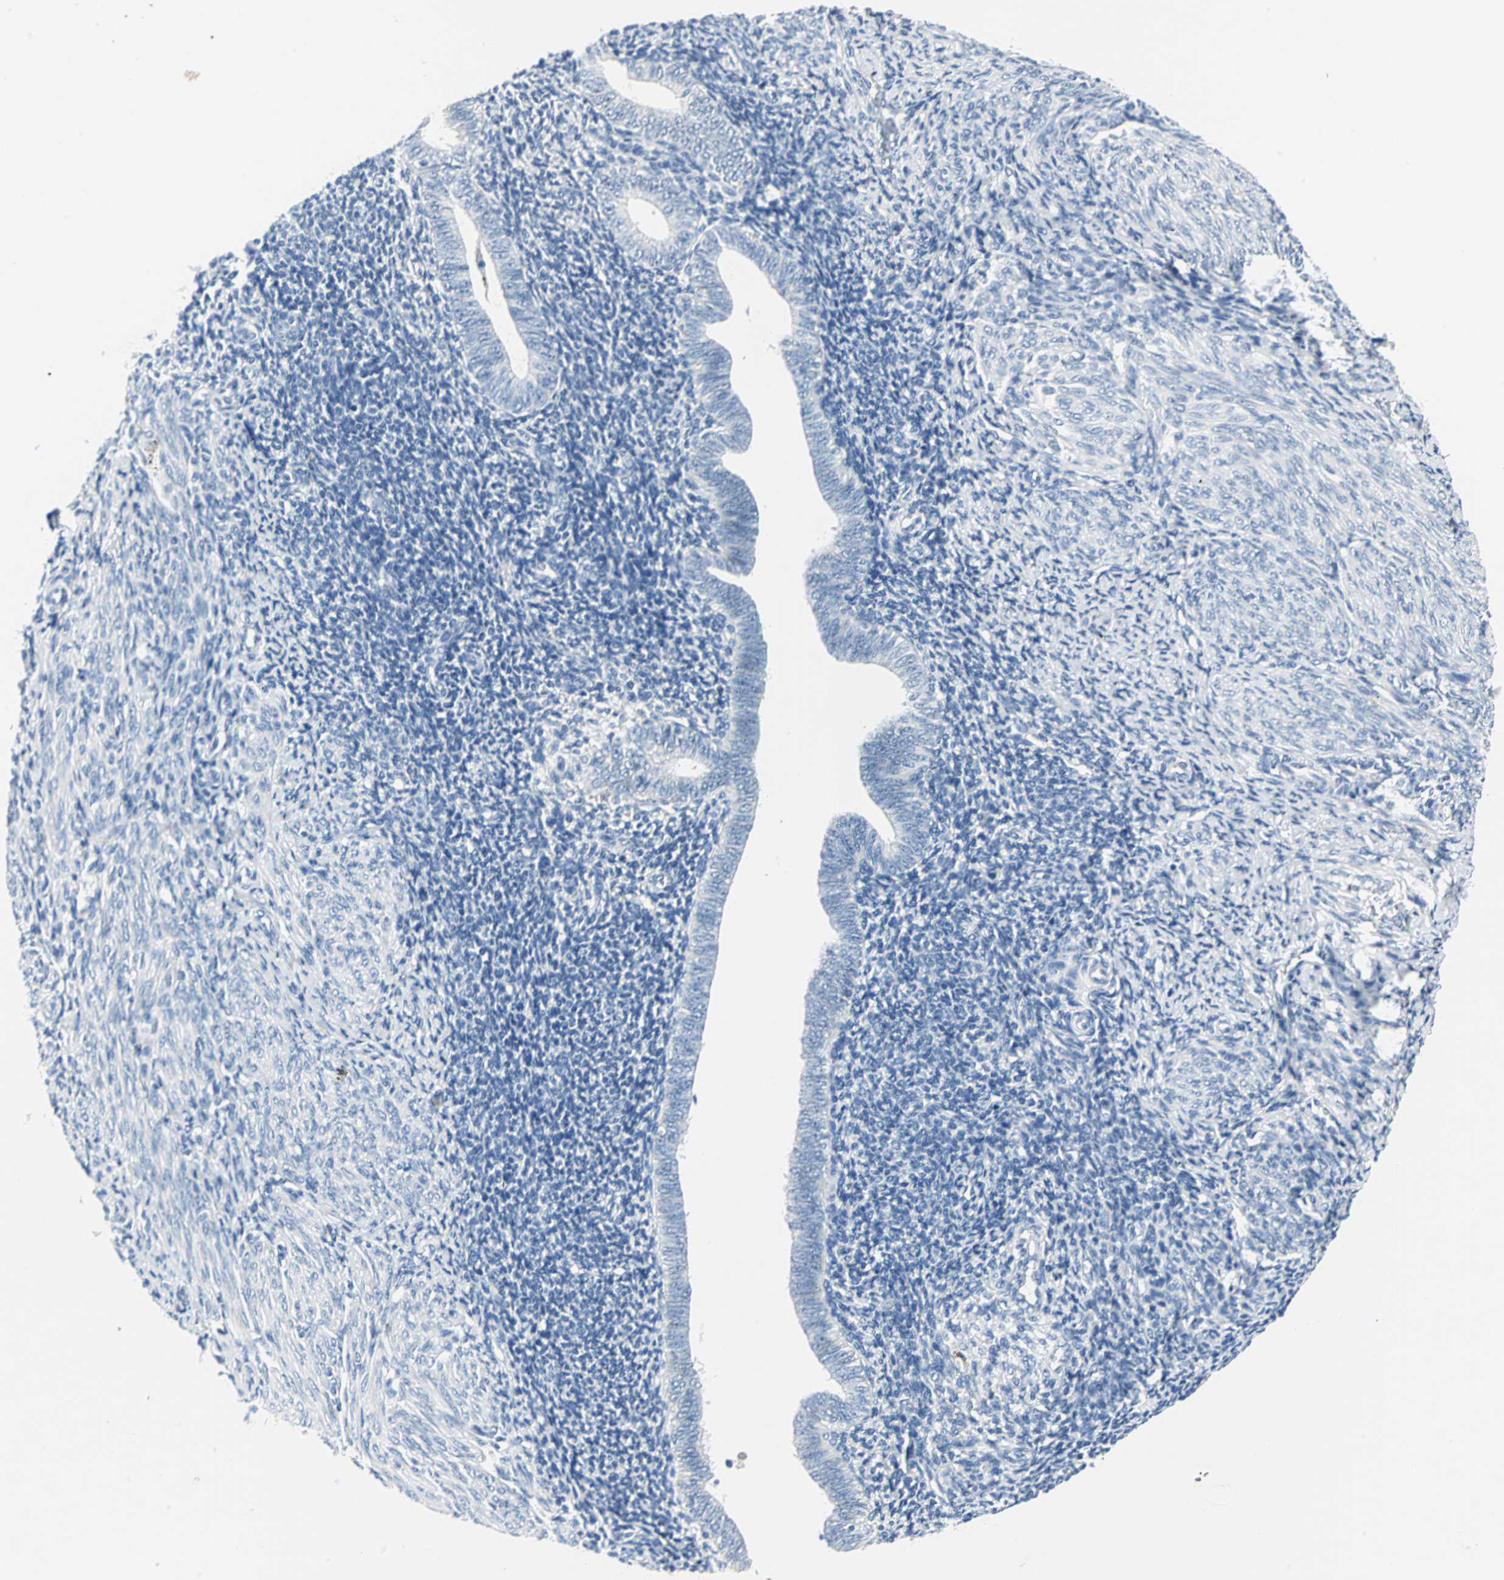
{"staining": {"intensity": "negative", "quantity": "none", "location": "none"}, "tissue": "endometrium", "cell_type": "Cells in endometrial stroma", "image_type": "normal", "snomed": [{"axis": "morphology", "description": "Normal tissue, NOS"}, {"axis": "topography", "description": "Endometrium"}], "caption": "IHC image of normal endometrium: human endometrium stained with DAB (3,3'-diaminobenzidine) exhibits no significant protein staining in cells in endometrial stroma.", "gene": "B3GNT2", "patient": {"sex": "female", "age": 57}}